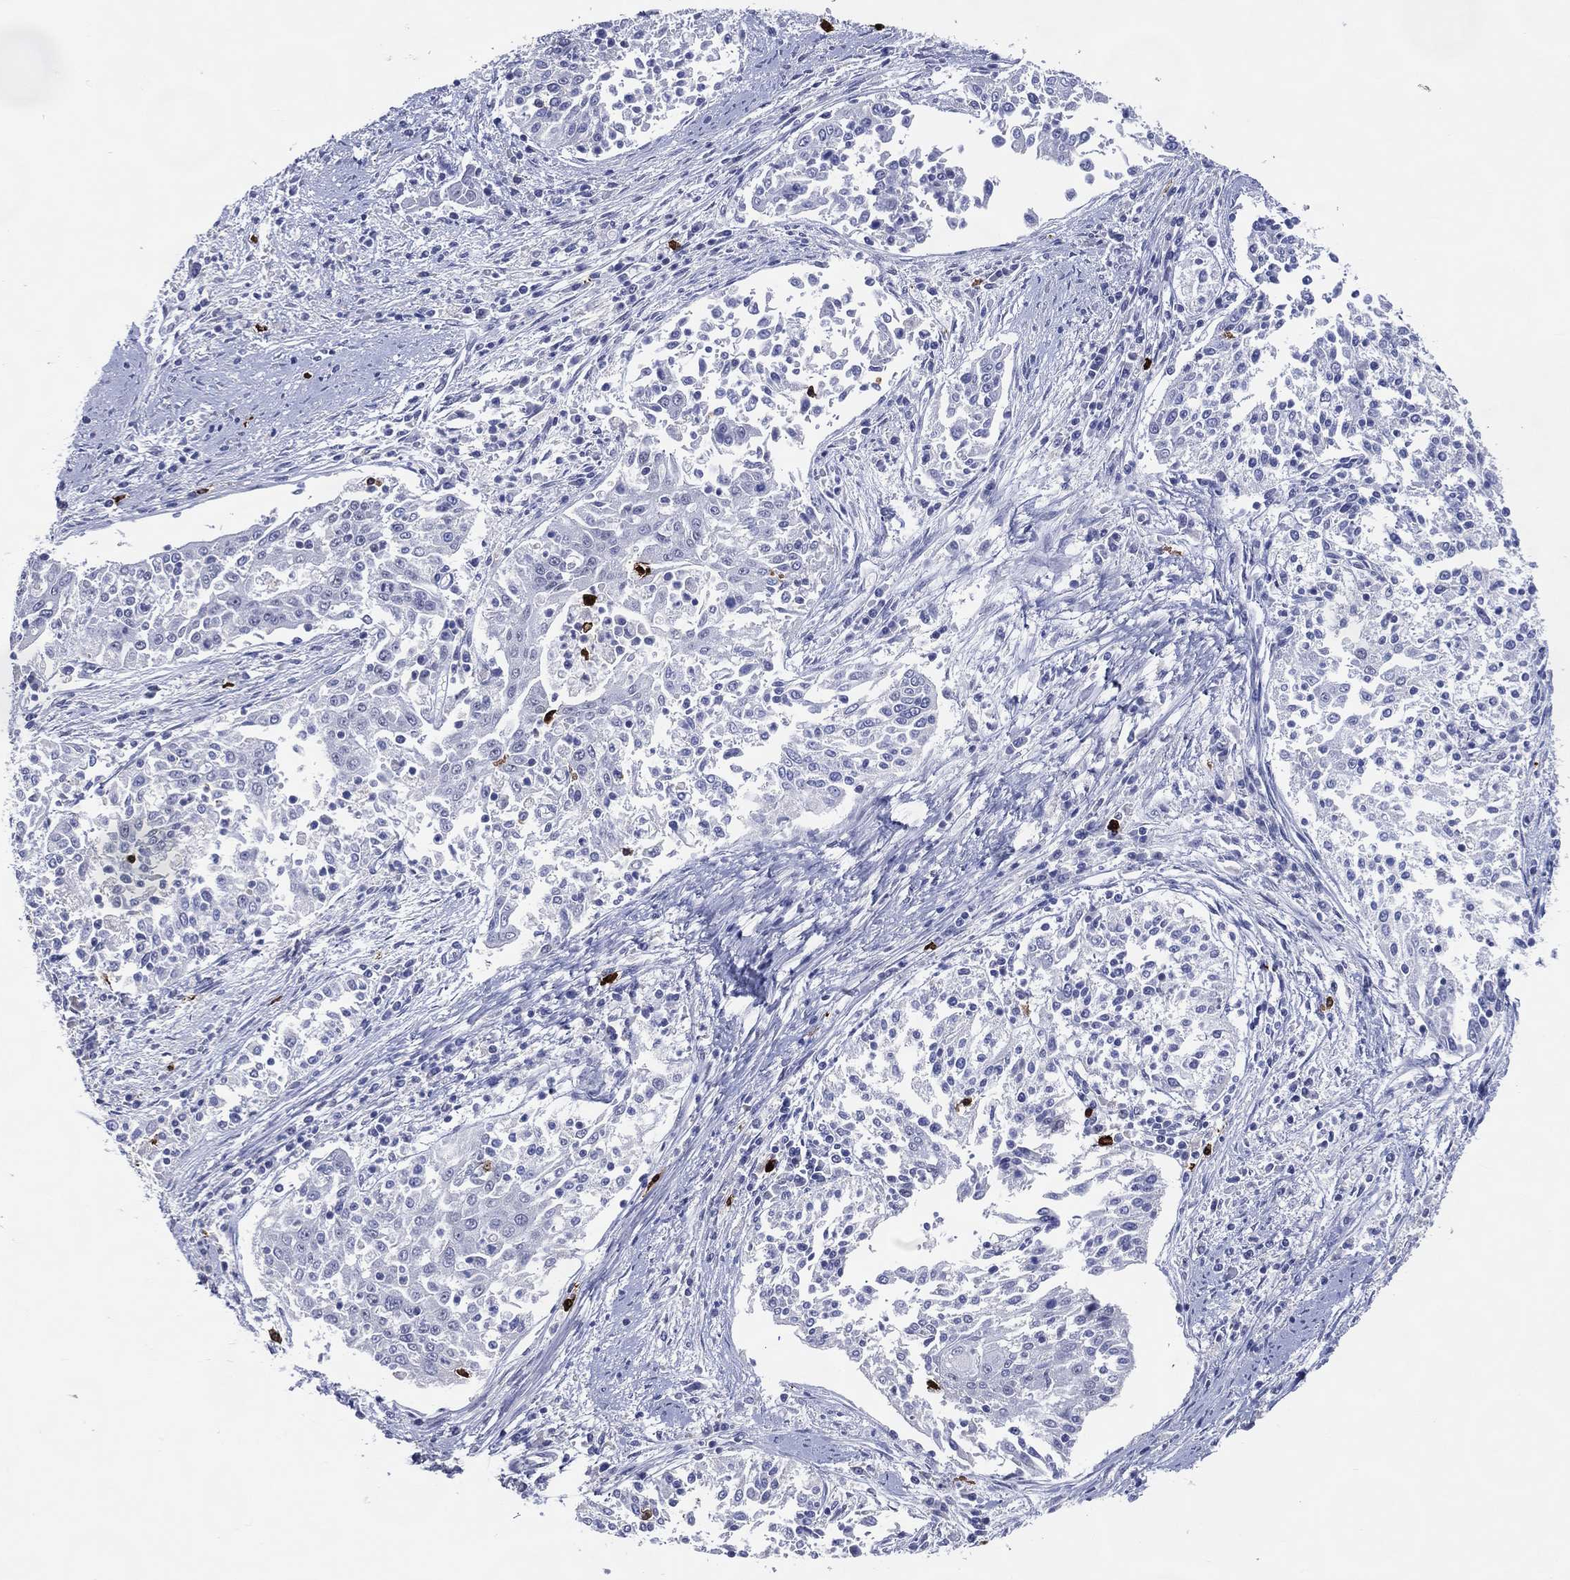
{"staining": {"intensity": "negative", "quantity": "none", "location": "none"}, "tissue": "cervical cancer", "cell_type": "Tumor cells", "image_type": "cancer", "snomed": [{"axis": "morphology", "description": "Squamous cell carcinoma, NOS"}, {"axis": "topography", "description": "Cervix"}], "caption": "Immunohistochemistry (IHC) of cervical cancer (squamous cell carcinoma) reveals no staining in tumor cells.", "gene": "CFAP58", "patient": {"sex": "female", "age": 41}}